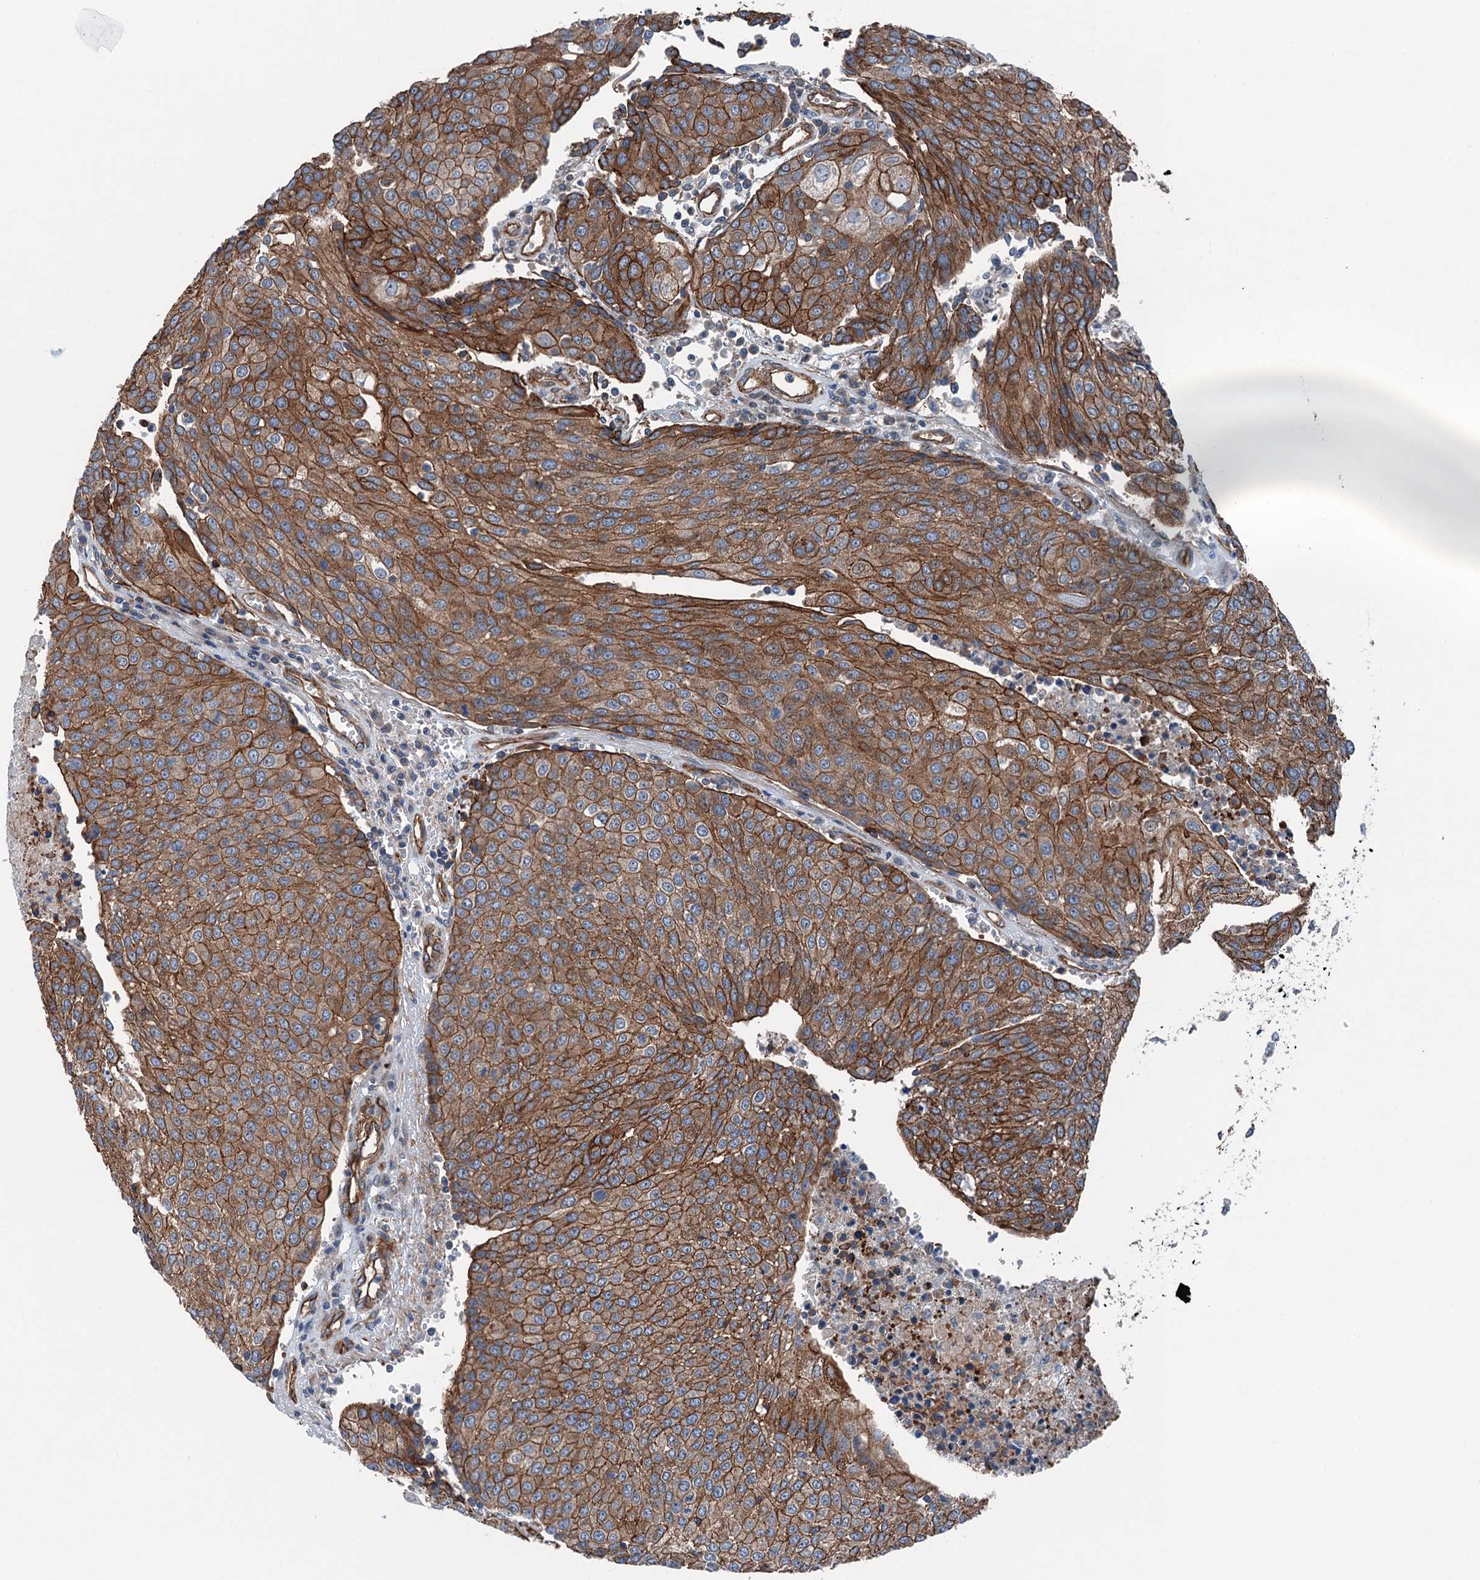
{"staining": {"intensity": "strong", "quantity": ">75%", "location": "cytoplasmic/membranous"}, "tissue": "urothelial cancer", "cell_type": "Tumor cells", "image_type": "cancer", "snomed": [{"axis": "morphology", "description": "Urothelial carcinoma, High grade"}, {"axis": "topography", "description": "Urinary bladder"}], "caption": "DAB immunohistochemical staining of human urothelial cancer displays strong cytoplasmic/membranous protein staining in approximately >75% of tumor cells.", "gene": "NMRAL1", "patient": {"sex": "female", "age": 85}}